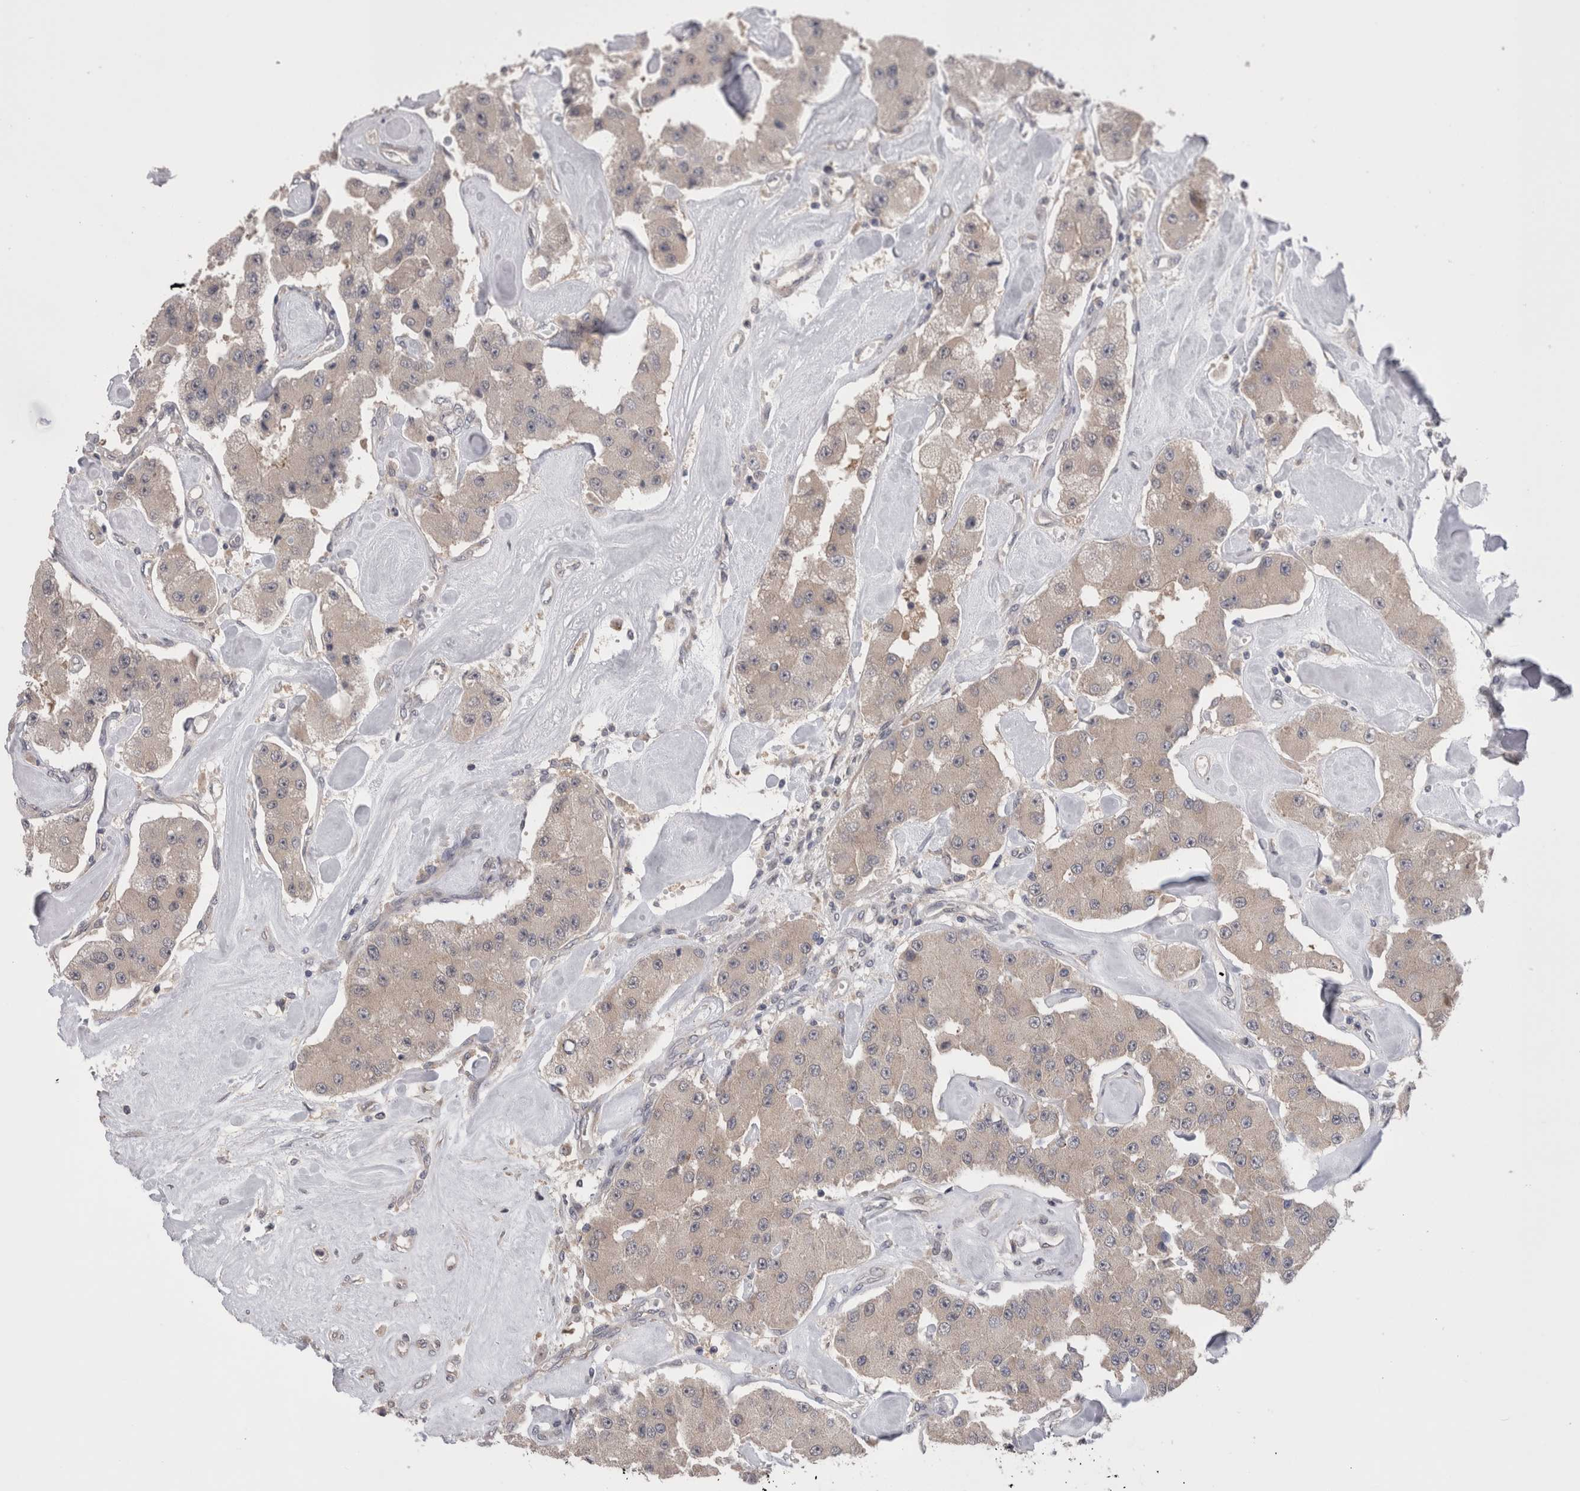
{"staining": {"intensity": "weak", "quantity": "<25%", "location": "cytoplasmic/membranous"}, "tissue": "carcinoid", "cell_type": "Tumor cells", "image_type": "cancer", "snomed": [{"axis": "morphology", "description": "Carcinoid, malignant, NOS"}, {"axis": "topography", "description": "Pancreas"}], "caption": "IHC micrograph of neoplastic tissue: human carcinoid (malignant) stained with DAB reveals no significant protein staining in tumor cells. (DAB IHC, high magnification).", "gene": "DCTN6", "patient": {"sex": "male", "age": 41}}